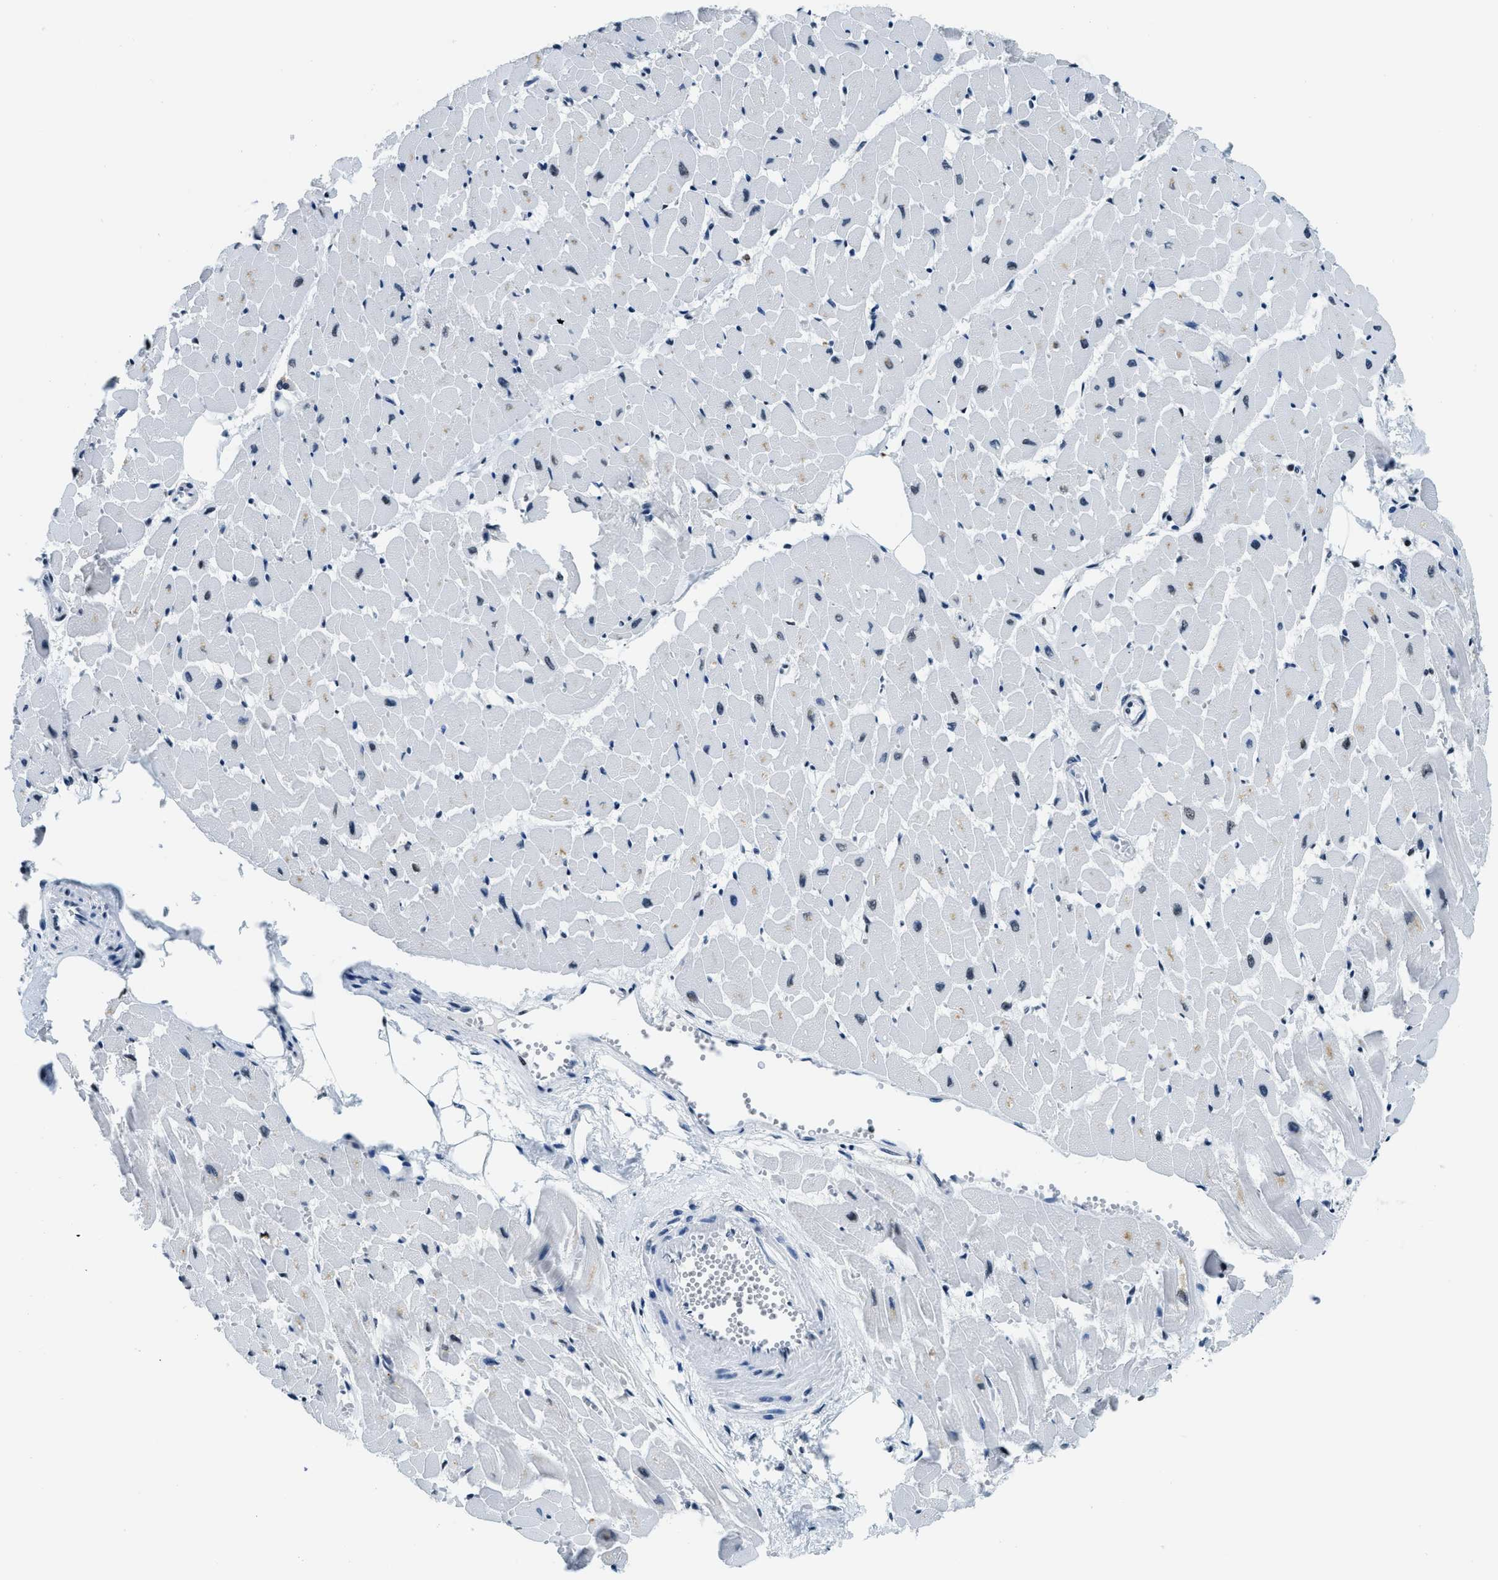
{"staining": {"intensity": "weak", "quantity": "<25%", "location": "cytoplasmic/membranous,nuclear"}, "tissue": "heart muscle", "cell_type": "Cardiomyocytes", "image_type": "normal", "snomed": [{"axis": "morphology", "description": "Normal tissue, NOS"}, {"axis": "topography", "description": "Heart"}], "caption": "This is an IHC image of unremarkable heart muscle. There is no positivity in cardiomyocytes.", "gene": "TOP1", "patient": {"sex": "female", "age": 19}}